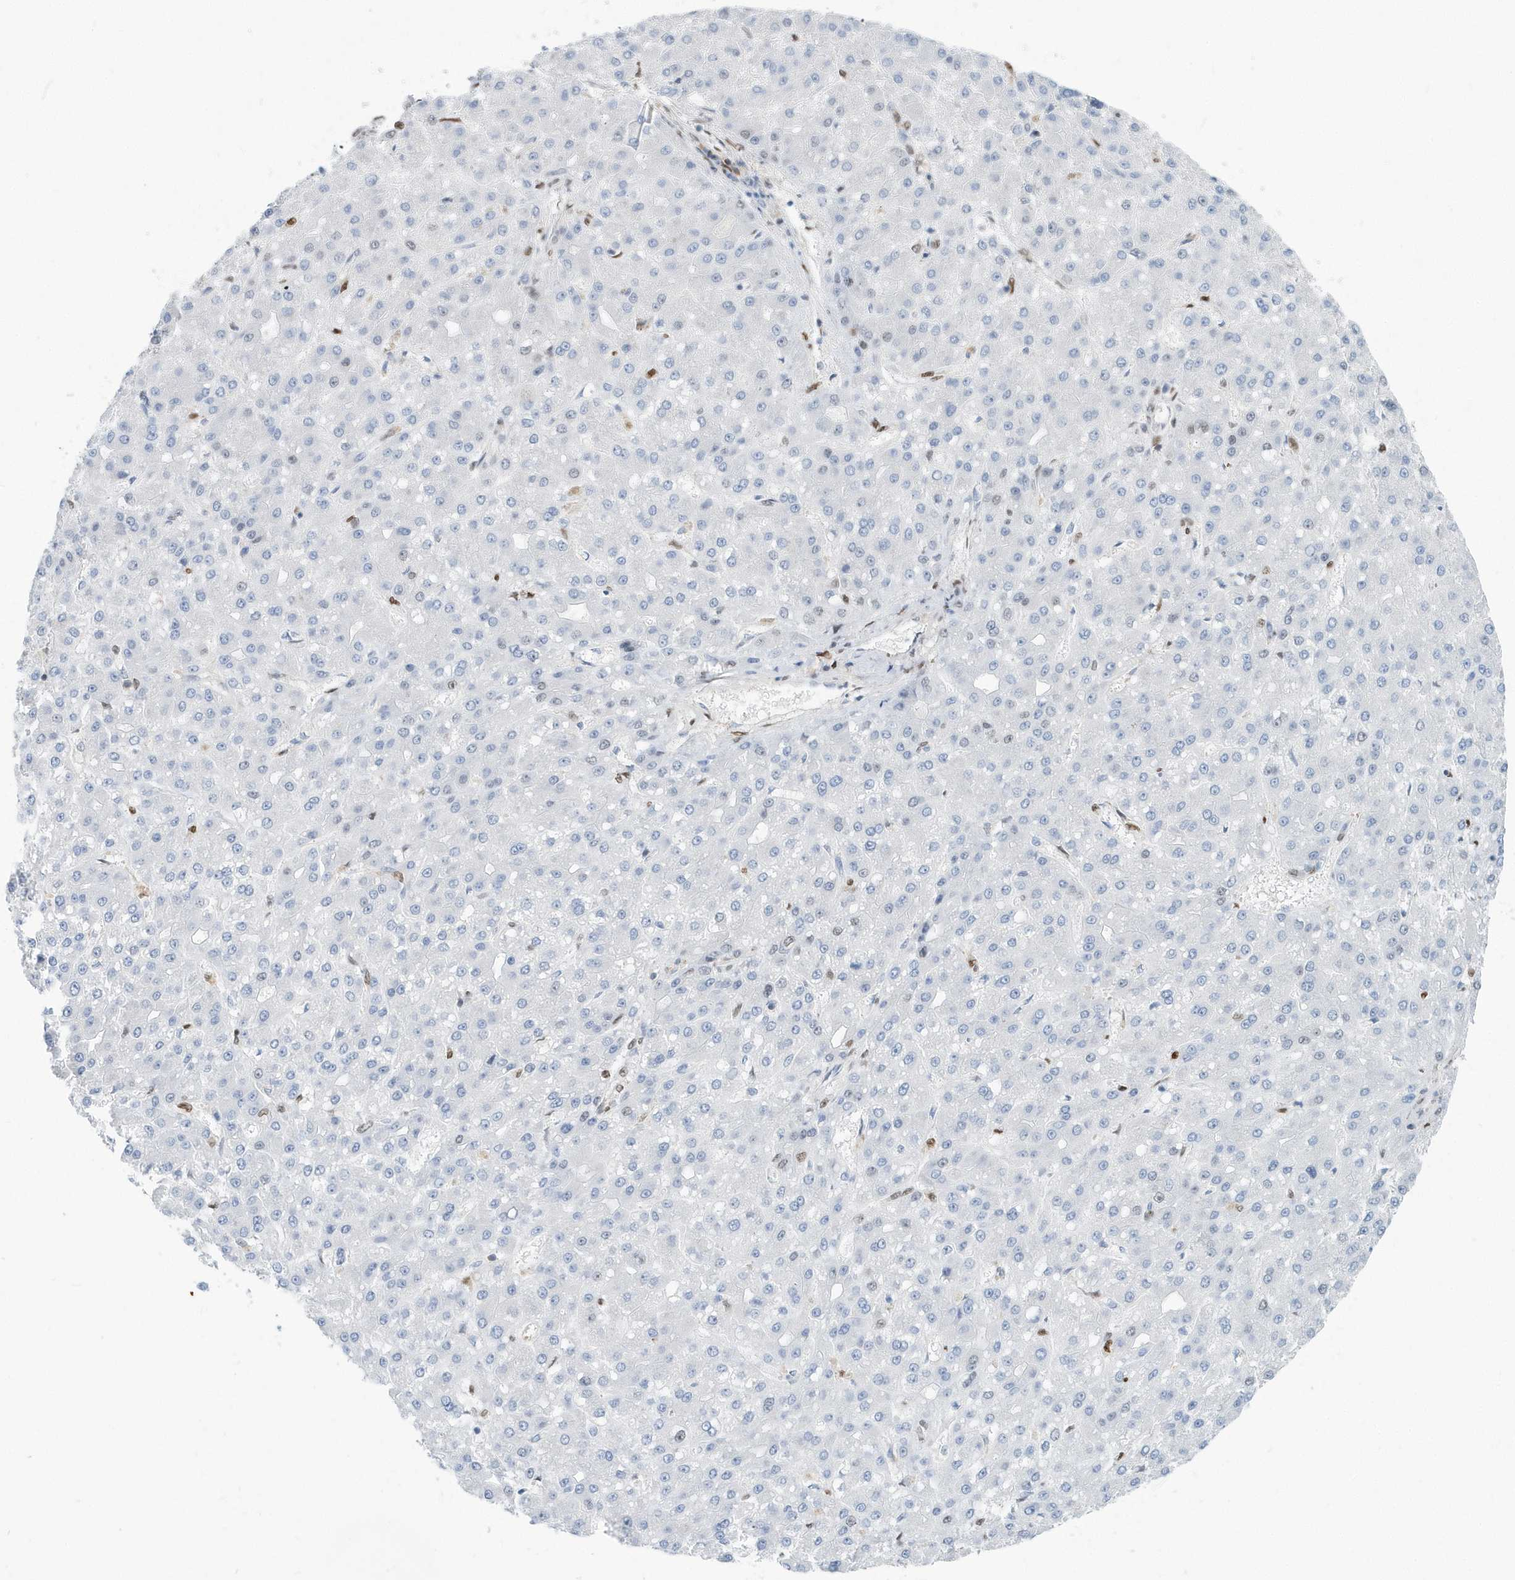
{"staining": {"intensity": "negative", "quantity": "none", "location": "none"}, "tissue": "liver cancer", "cell_type": "Tumor cells", "image_type": "cancer", "snomed": [{"axis": "morphology", "description": "Carcinoma, Hepatocellular, NOS"}, {"axis": "topography", "description": "Liver"}], "caption": "Immunohistochemistry (IHC) micrograph of neoplastic tissue: hepatocellular carcinoma (liver) stained with DAB (3,3'-diaminobenzidine) demonstrates no significant protein positivity in tumor cells.", "gene": "MACROH2A2", "patient": {"sex": "male", "age": 67}}